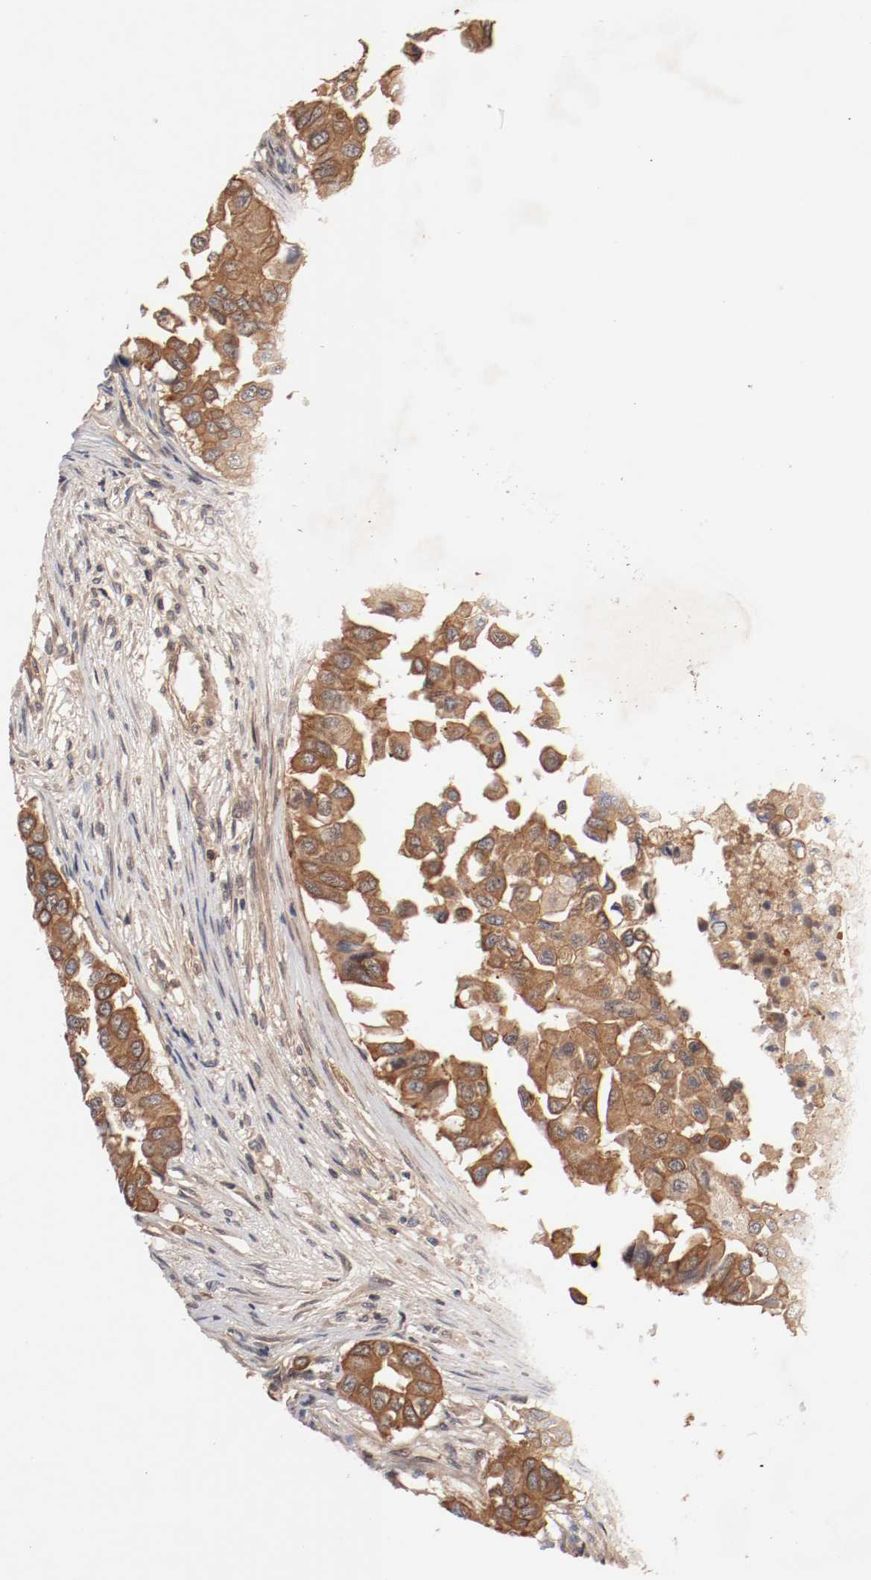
{"staining": {"intensity": "moderate", "quantity": ">75%", "location": "cytoplasmic/membranous"}, "tissue": "breast cancer", "cell_type": "Tumor cells", "image_type": "cancer", "snomed": [{"axis": "morphology", "description": "Normal tissue, NOS"}, {"axis": "morphology", "description": "Duct carcinoma"}, {"axis": "topography", "description": "Breast"}], "caption": "High-power microscopy captured an immunohistochemistry image of infiltrating ductal carcinoma (breast), revealing moderate cytoplasmic/membranous staining in approximately >75% of tumor cells. The staining is performed using DAB (3,3'-diaminobenzidine) brown chromogen to label protein expression. The nuclei are counter-stained blue using hematoxylin.", "gene": "GUF1", "patient": {"sex": "female", "age": 49}}